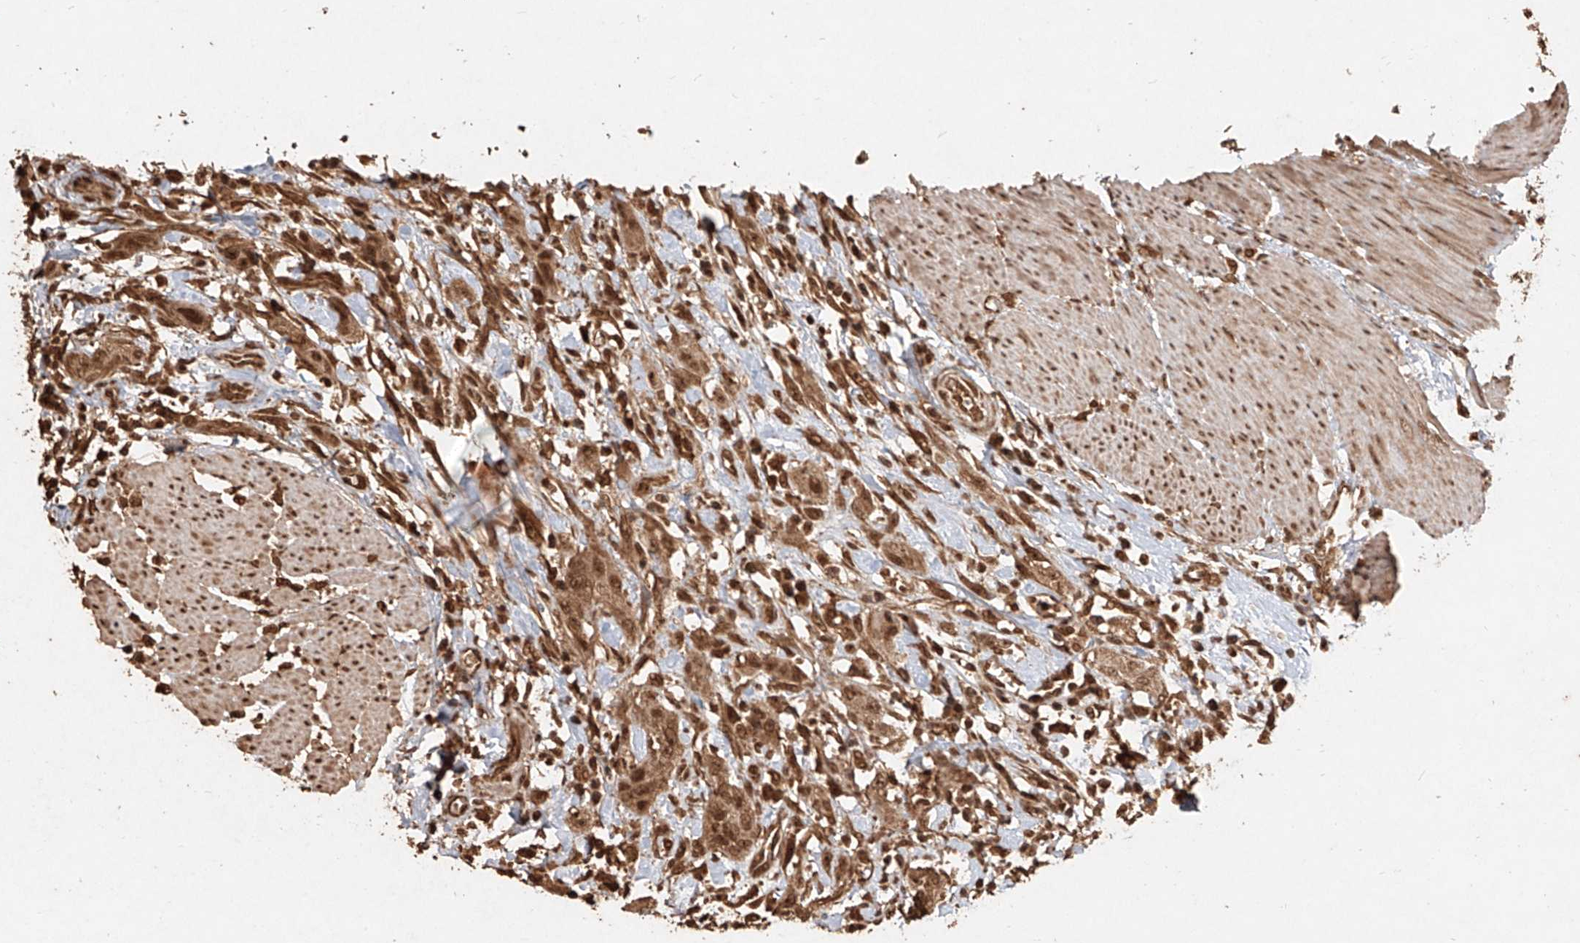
{"staining": {"intensity": "moderate", "quantity": ">75%", "location": "cytoplasmic/membranous,nuclear"}, "tissue": "urothelial cancer", "cell_type": "Tumor cells", "image_type": "cancer", "snomed": [{"axis": "morphology", "description": "Urothelial carcinoma, High grade"}, {"axis": "topography", "description": "Urinary bladder"}], "caption": "DAB (3,3'-diaminobenzidine) immunohistochemical staining of human high-grade urothelial carcinoma displays moderate cytoplasmic/membranous and nuclear protein expression in approximately >75% of tumor cells.", "gene": "UBE2K", "patient": {"sex": "male", "age": 35}}